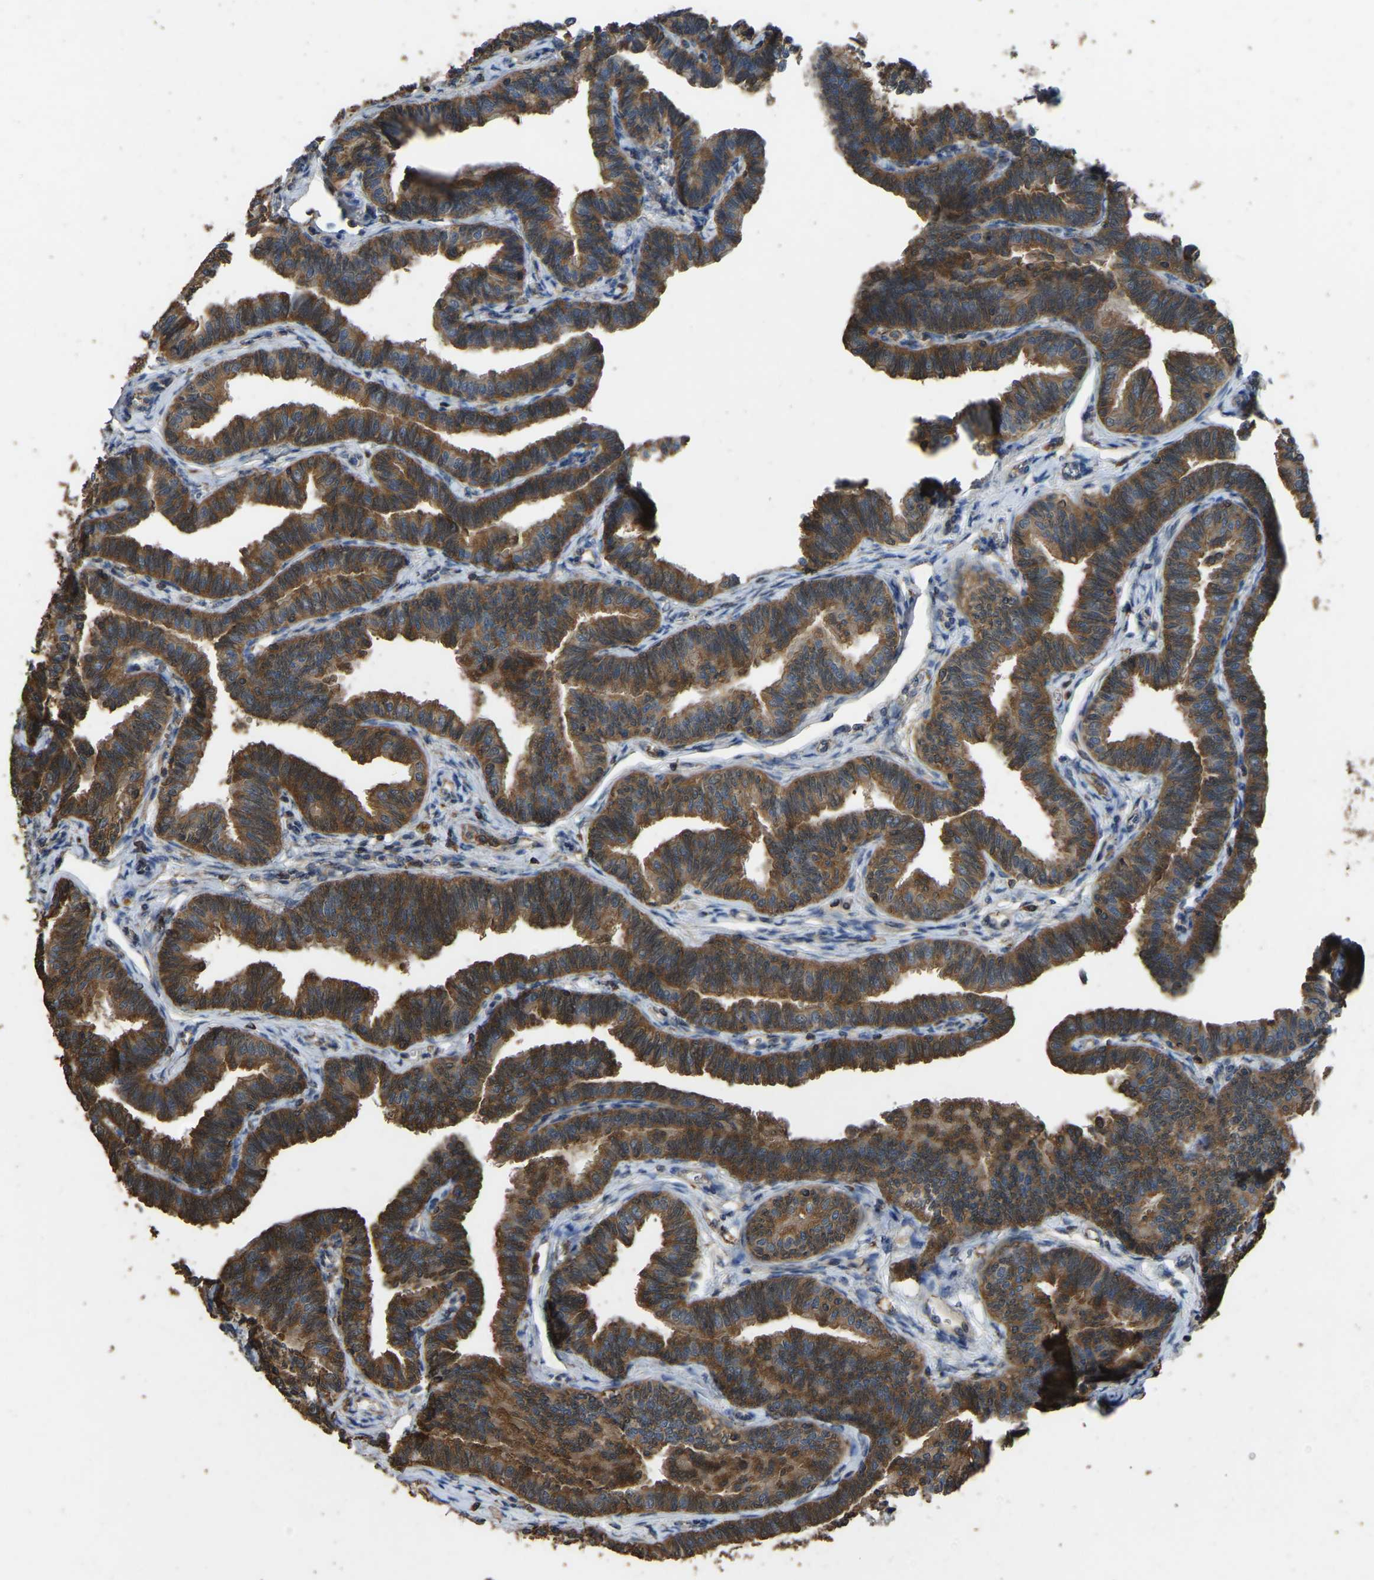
{"staining": {"intensity": "moderate", "quantity": ">75%", "location": "cytoplasmic/membranous"}, "tissue": "fallopian tube", "cell_type": "Glandular cells", "image_type": "normal", "snomed": [{"axis": "morphology", "description": "Normal tissue, NOS"}, {"axis": "topography", "description": "Fallopian tube"}, {"axis": "topography", "description": "Ovary"}], "caption": "This is an image of immunohistochemistry (IHC) staining of normal fallopian tube, which shows moderate expression in the cytoplasmic/membranous of glandular cells.", "gene": "FHIT", "patient": {"sex": "female", "age": 23}}